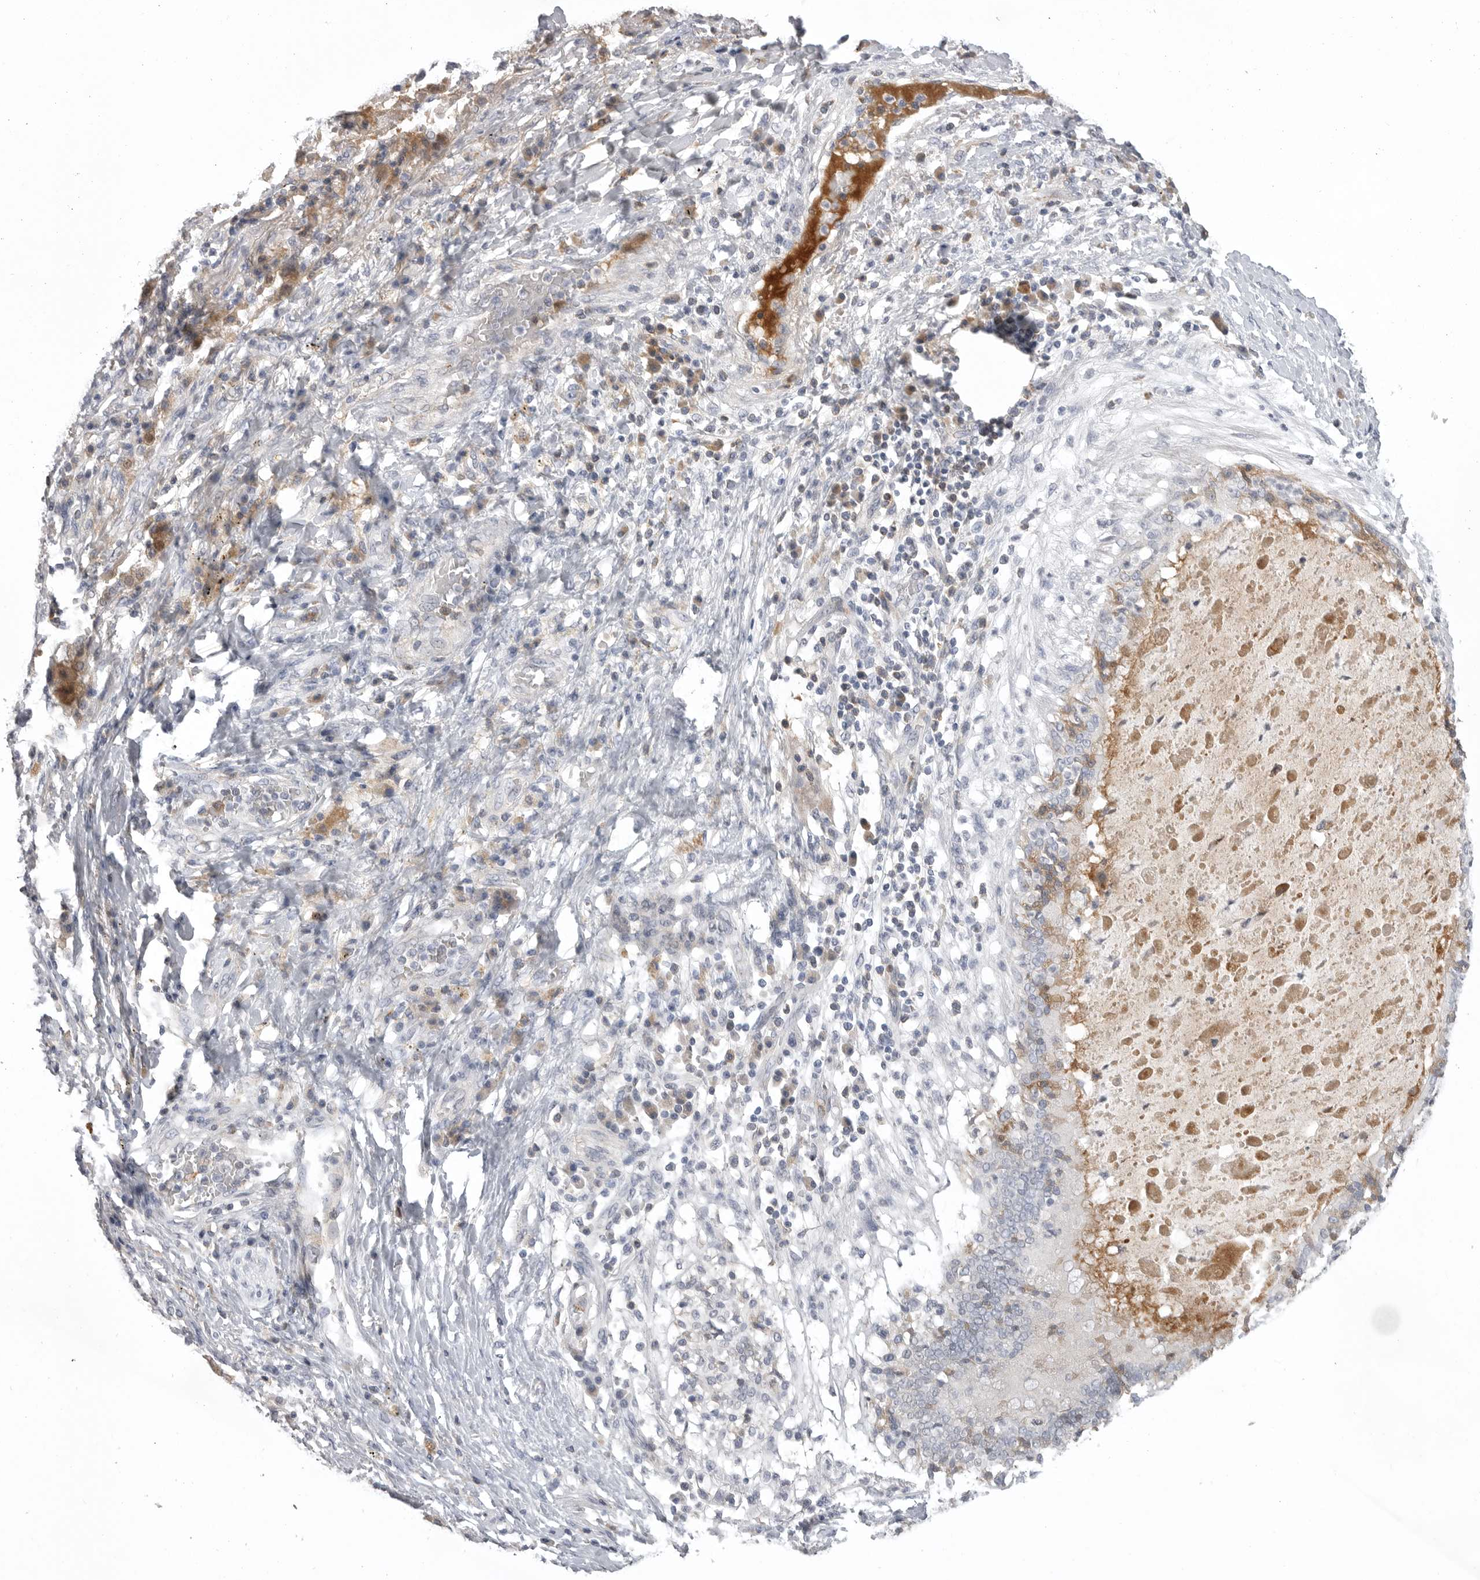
{"staining": {"intensity": "weak", "quantity": "<25%", "location": "cytoplasmic/membranous"}, "tissue": "lung cancer", "cell_type": "Tumor cells", "image_type": "cancer", "snomed": [{"axis": "morphology", "description": "Squamous cell carcinoma, NOS"}, {"axis": "topography", "description": "Lung"}], "caption": "Tumor cells show no significant protein expression in lung squamous cell carcinoma. (Immunohistochemistry, brightfield microscopy, high magnification).", "gene": "SERPING1", "patient": {"sex": "male", "age": 61}}